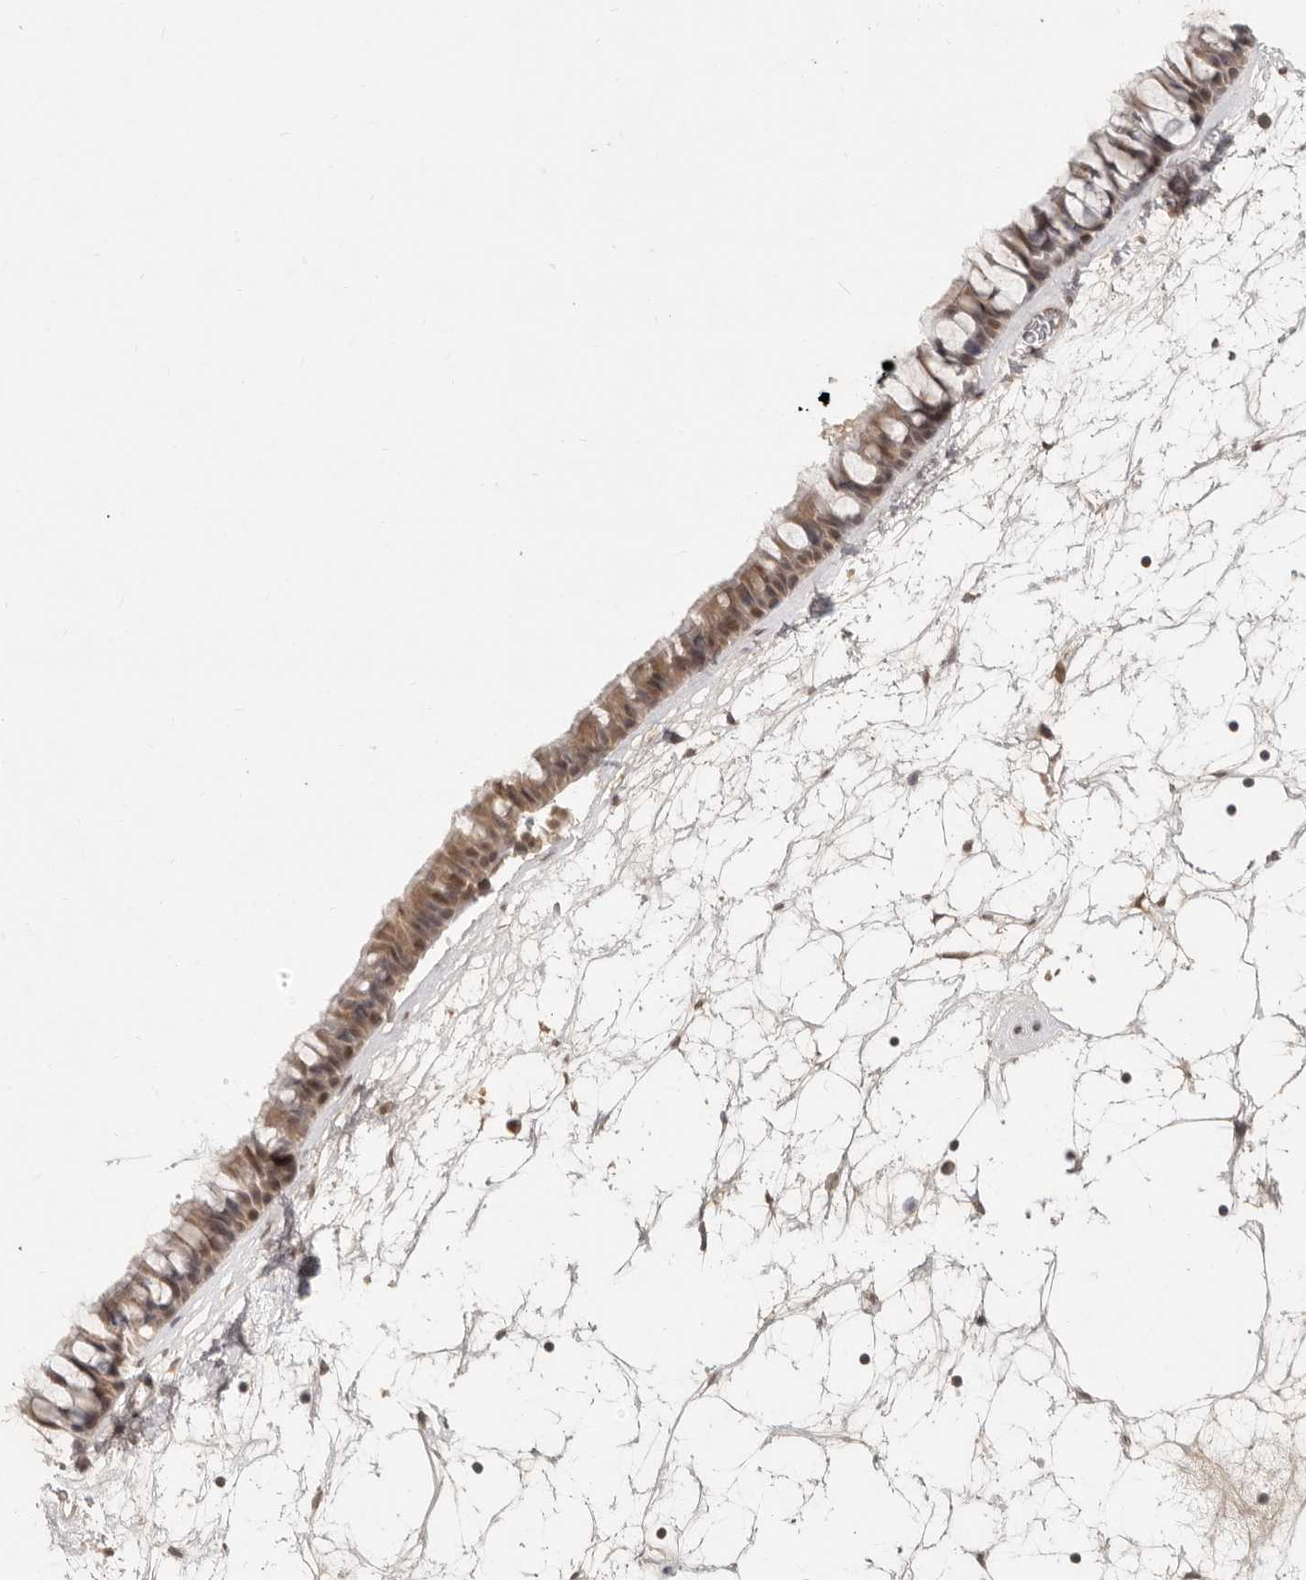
{"staining": {"intensity": "moderate", "quantity": ">75%", "location": "cytoplasmic/membranous,nuclear"}, "tissue": "nasopharynx", "cell_type": "Respiratory epithelial cells", "image_type": "normal", "snomed": [{"axis": "morphology", "description": "Normal tissue, NOS"}, {"axis": "topography", "description": "Nasopharynx"}], "caption": "Immunohistochemical staining of benign nasopharynx exhibits >75% levels of moderate cytoplasmic/membranous,nuclear protein expression in approximately >75% of respiratory epithelial cells. (brown staining indicates protein expression, while blue staining denotes nuclei).", "gene": "LRRC75A", "patient": {"sex": "male", "age": 64}}